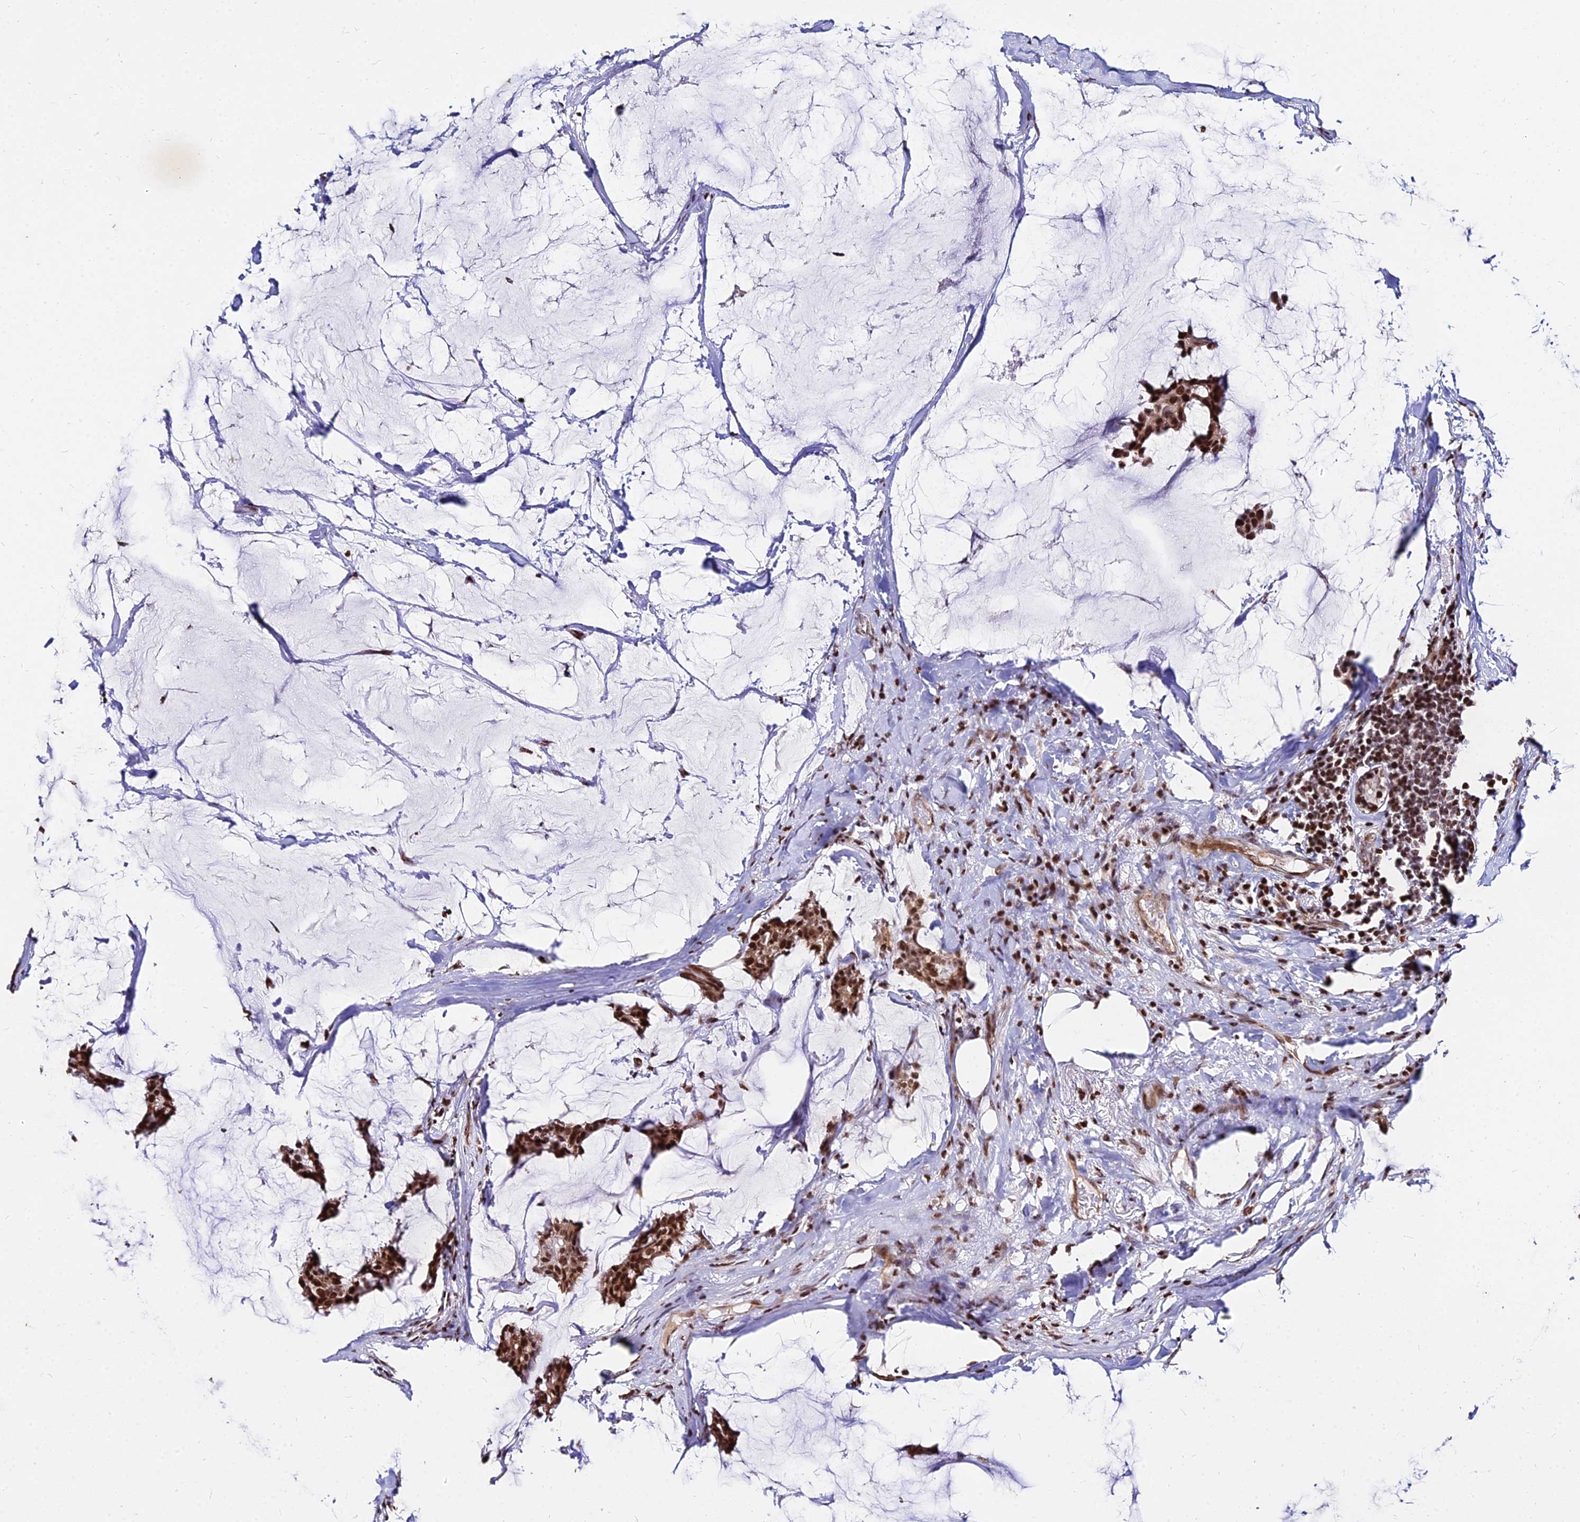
{"staining": {"intensity": "strong", "quantity": ">75%", "location": "cytoplasmic/membranous,nuclear"}, "tissue": "breast cancer", "cell_type": "Tumor cells", "image_type": "cancer", "snomed": [{"axis": "morphology", "description": "Duct carcinoma"}, {"axis": "topography", "description": "Breast"}], "caption": "Immunohistochemical staining of human breast intraductal carcinoma shows high levels of strong cytoplasmic/membranous and nuclear expression in approximately >75% of tumor cells.", "gene": "NYAP2", "patient": {"sex": "female", "age": 93}}